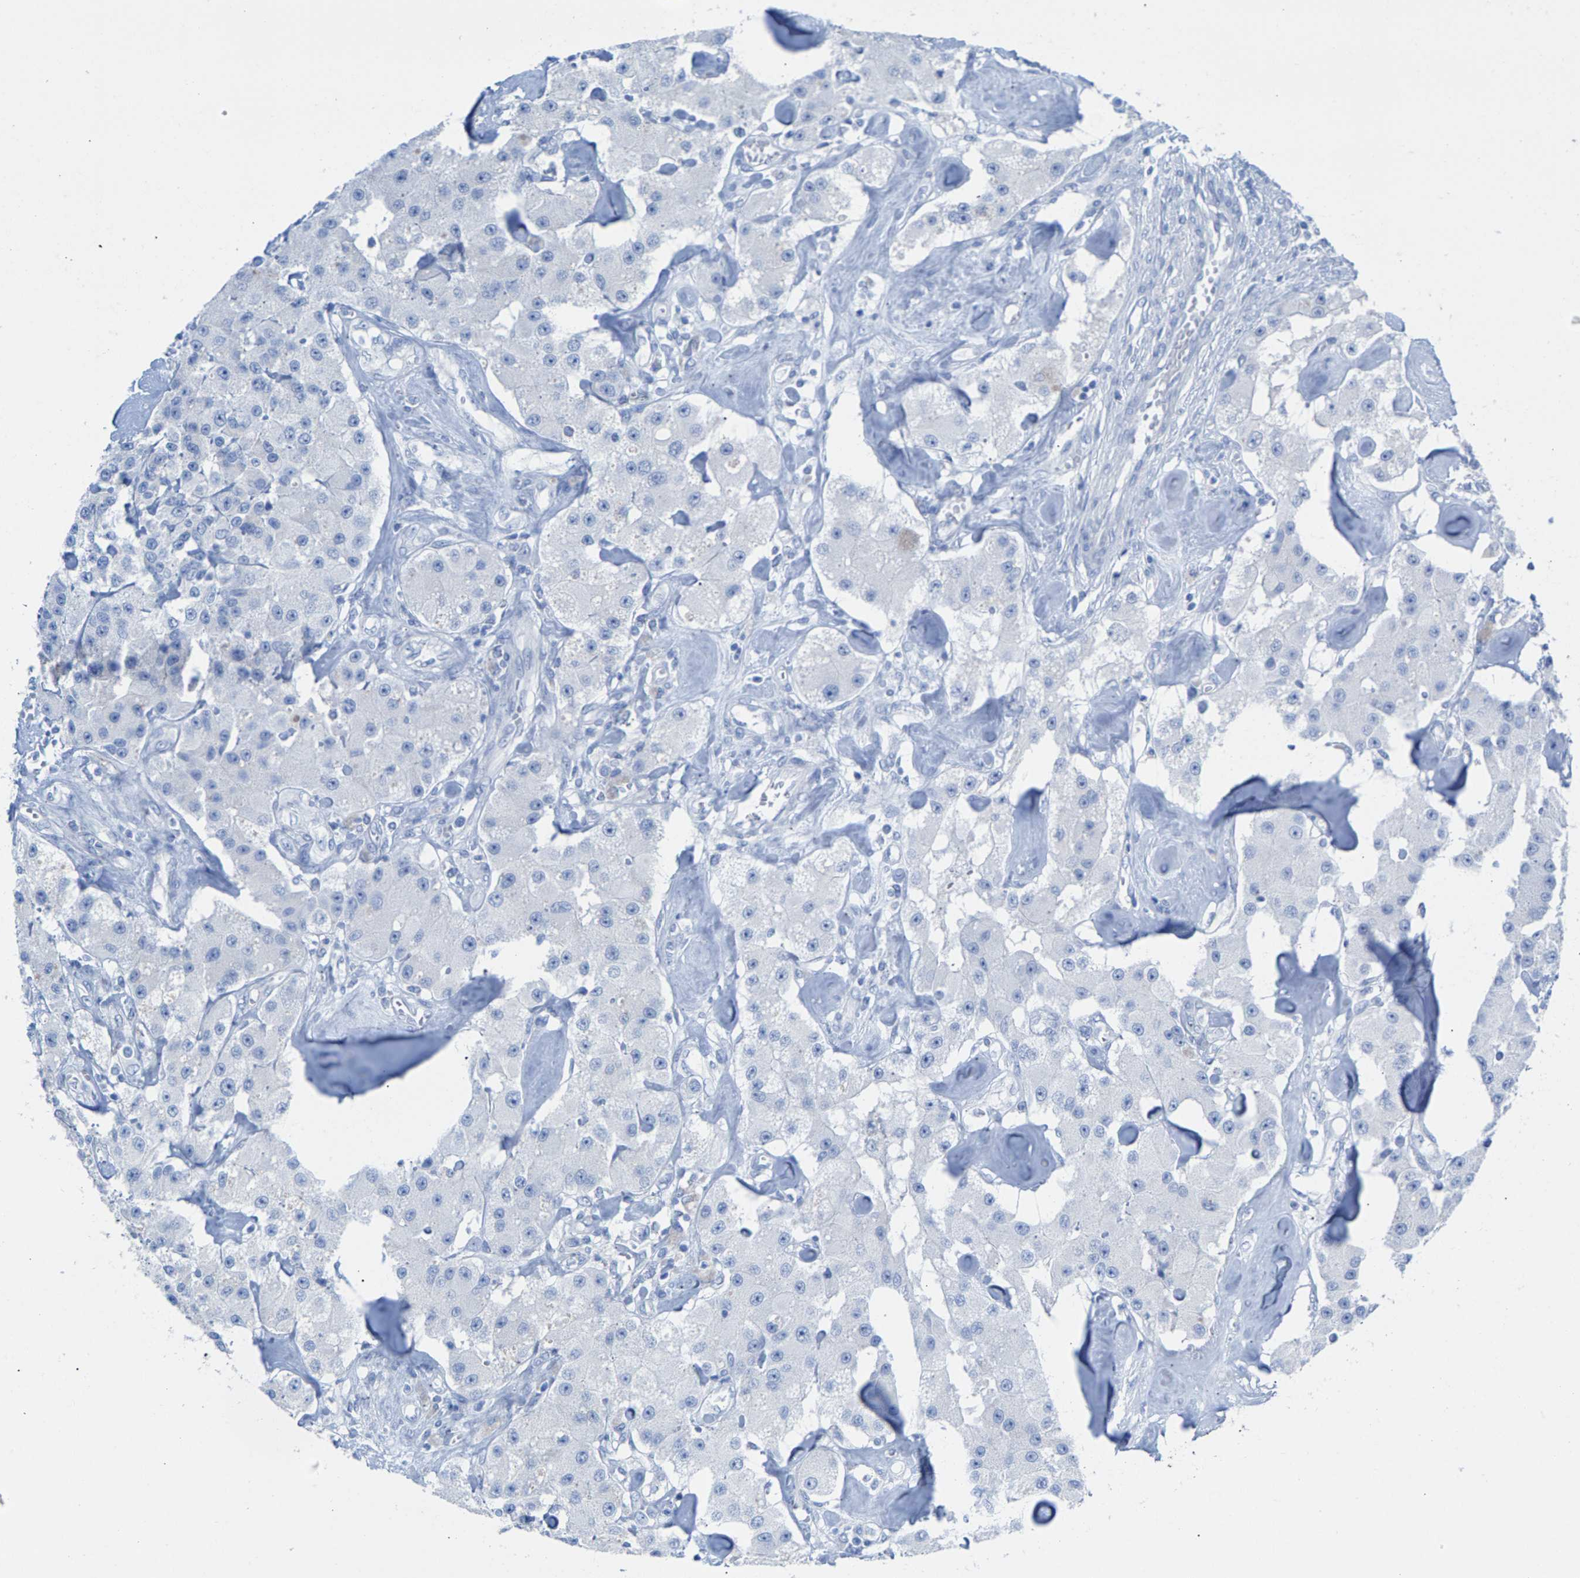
{"staining": {"intensity": "negative", "quantity": "none", "location": "none"}, "tissue": "carcinoid", "cell_type": "Tumor cells", "image_type": "cancer", "snomed": [{"axis": "morphology", "description": "Carcinoid, malignant, NOS"}, {"axis": "topography", "description": "Pancreas"}], "caption": "Carcinoid (malignant) was stained to show a protein in brown. There is no significant positivity in tumor cells.", "gene": "CPA1", "patient": {"sex": "male", "age": 41}}